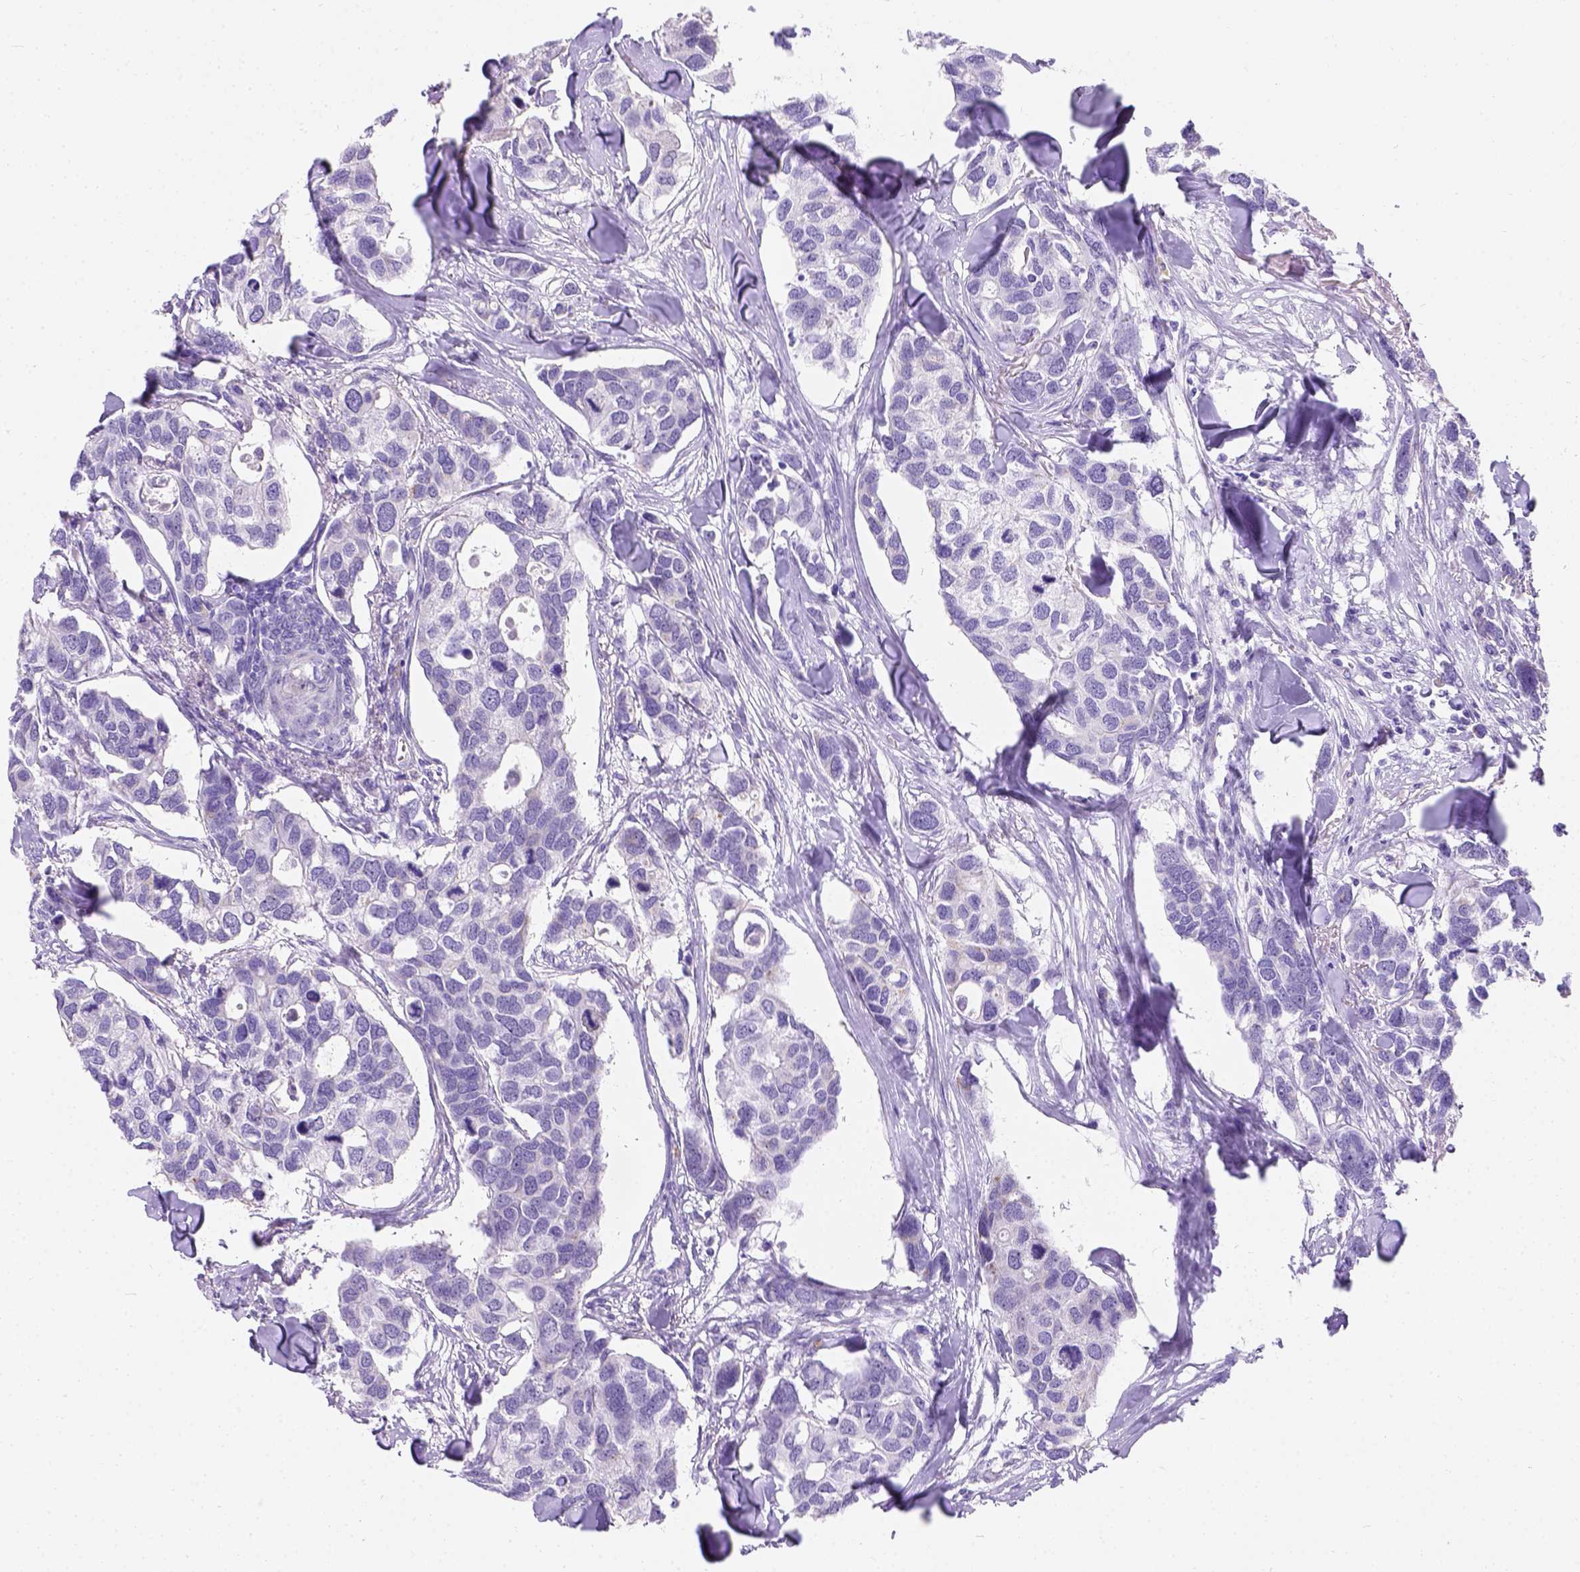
{"staining": {"intensity": "negative", "quantity": "none", "location": "none"}, "tissue": "breast cancer", "cell_type": "Tumor cells", "image_type": "cancer", "snomed": [{"axis": "morphology", "description": "Duct carcinoma"}, {"axis": "topography", "description": "Breast"}], "caption": "Image shows no protein positivity in tumor cells of breast intraductal carcinoma tissue.", "gene": "PHF7", "patient": {"sex": "female", "age": 83}}